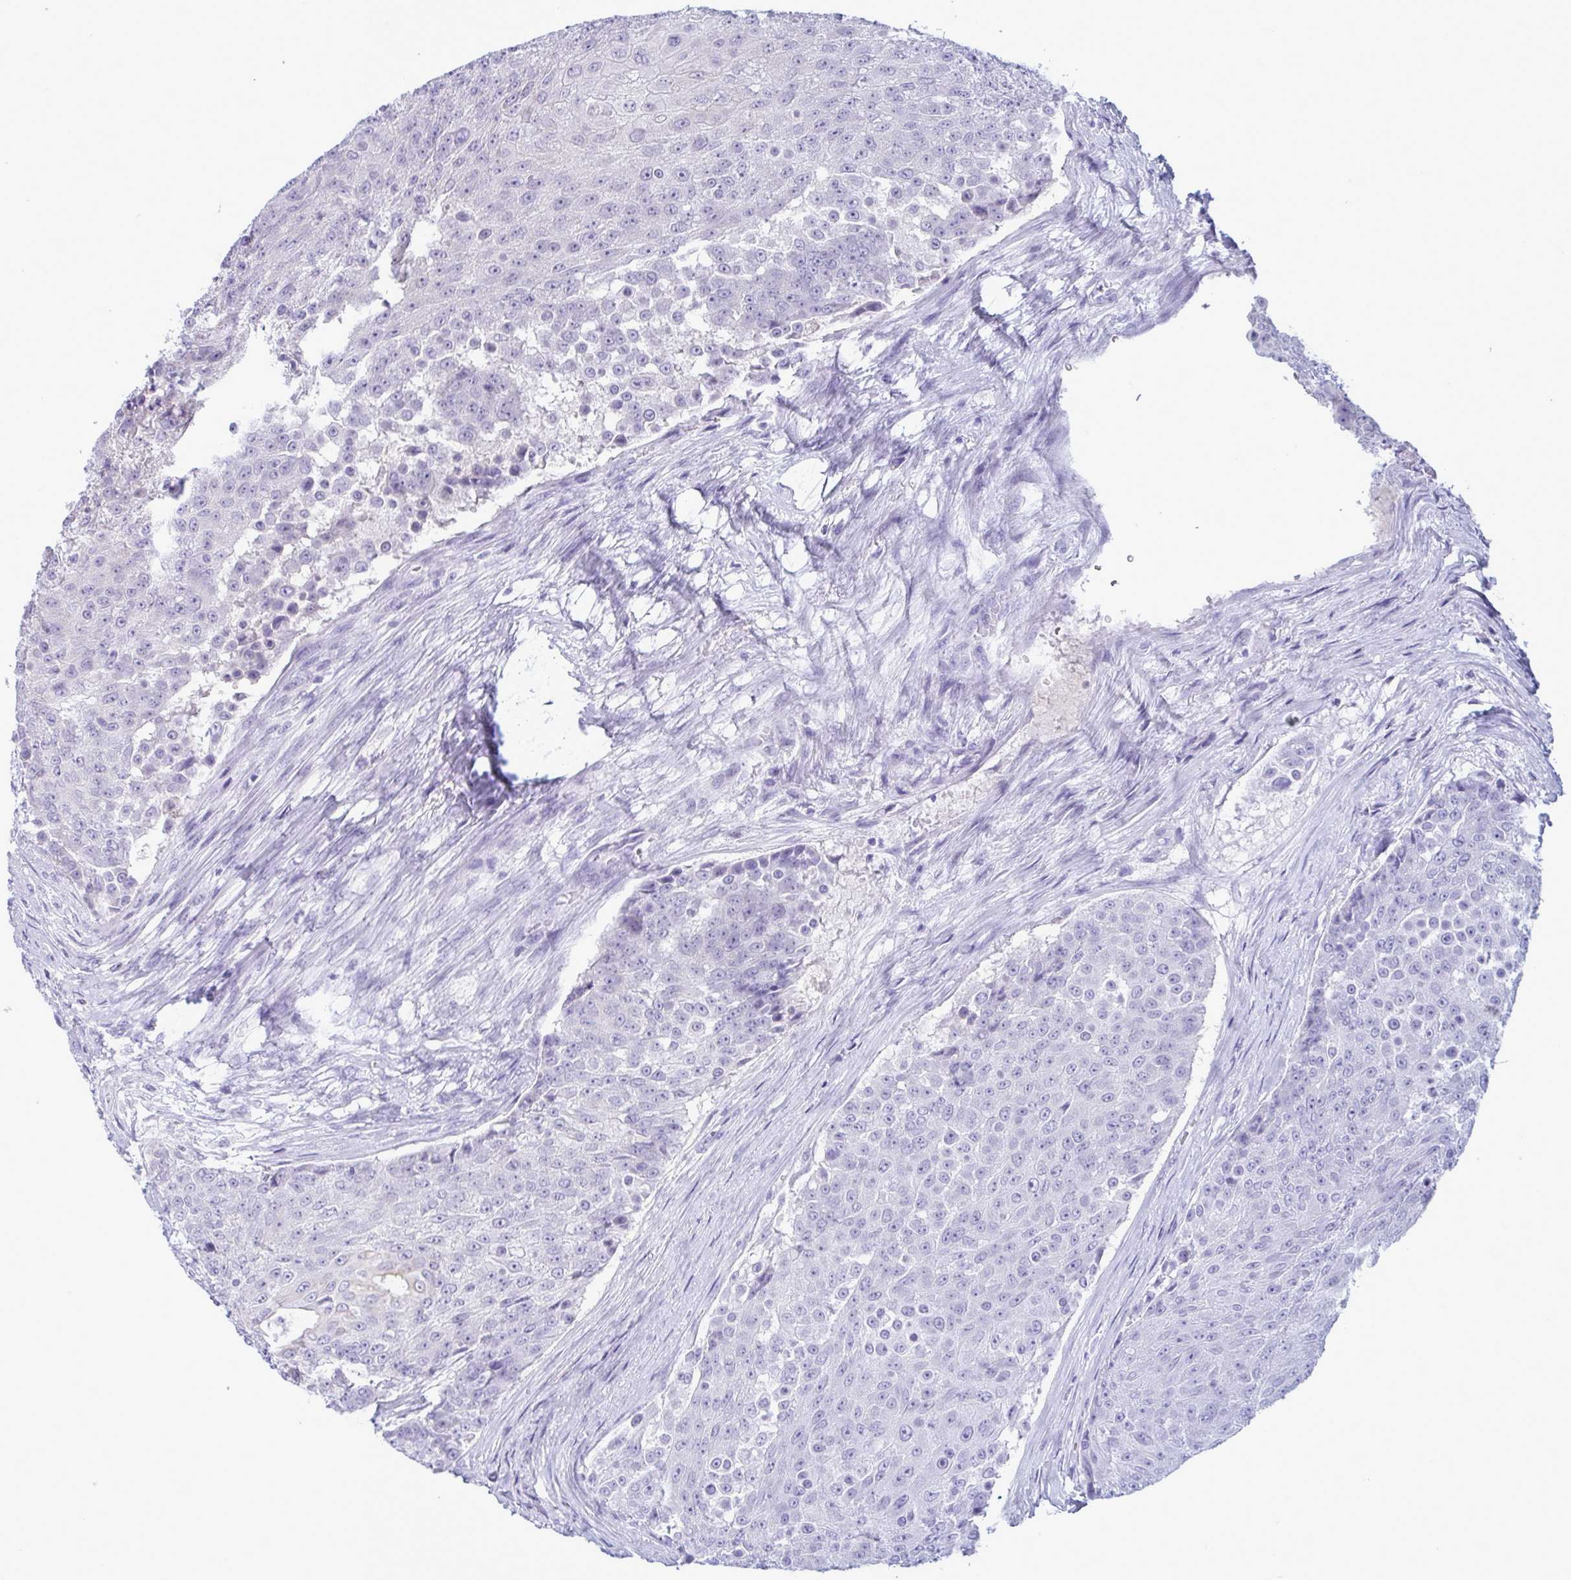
{"staining": {"intensity": "negative", "quantity": "none", "location": "none"}, "tissue": "urothelial cancer", "cell_type": "Tumor cells", "image_type": "cancer", "snomed": [{"axis": "morphology", "description": "Urothelial carcinoma, High grade"}, {"axis": "topography", "description": "Urinary bladder"}], "caption": "A high-resolution histopathology image shows immunohistochemistry staining of urothelial carcinoma (high-grade), which displays no significant positivity in tumor cells.", "gene": "TENT5D", "patient": {"sex": "female", "age": 63}}